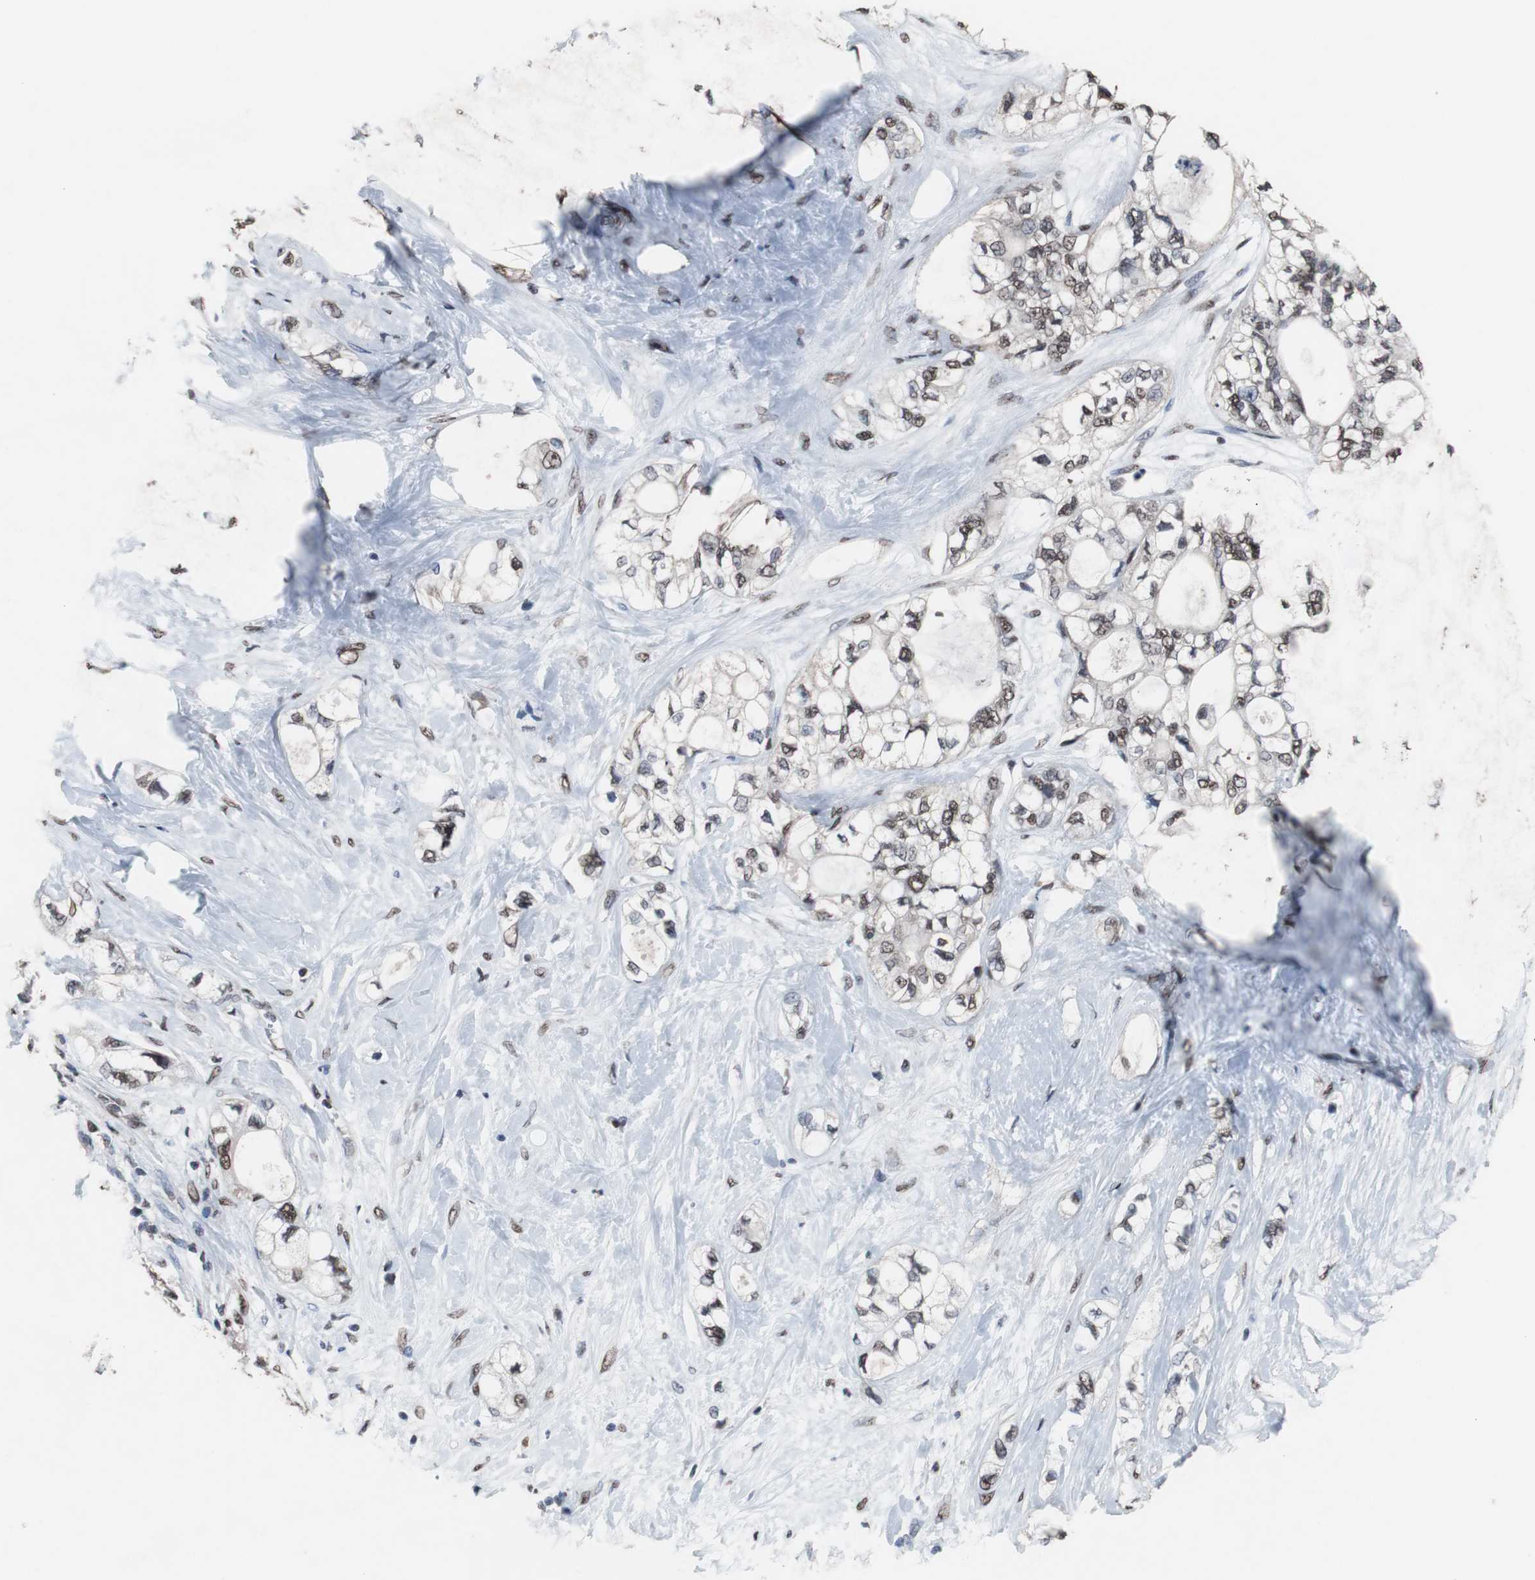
{"staining": {"intensity": "moderate", "quantity": "25%-75%", "location": "nuclear"}, "tissue": "pancreatic cancer", "cell_type": "Tumor cells", "image_type": "cancer", "snomed": [{"axis": "morphology", "description": "Adenocarcinoma, NOS"}, {"axis": "topography", "description": "Pancreas"}], "caption": "Immunohistochemistry image of neoplastic tissue: human pancreatic cancer (adenocarcinoma) stained using immunohistochemistry shows medium levels of moderate protein expression localized specifically in the nuclear of tumor cells, appearing as a nuclear brown color.", "gene": "MED27", "patient": {"sex": "male", "age": 70}}